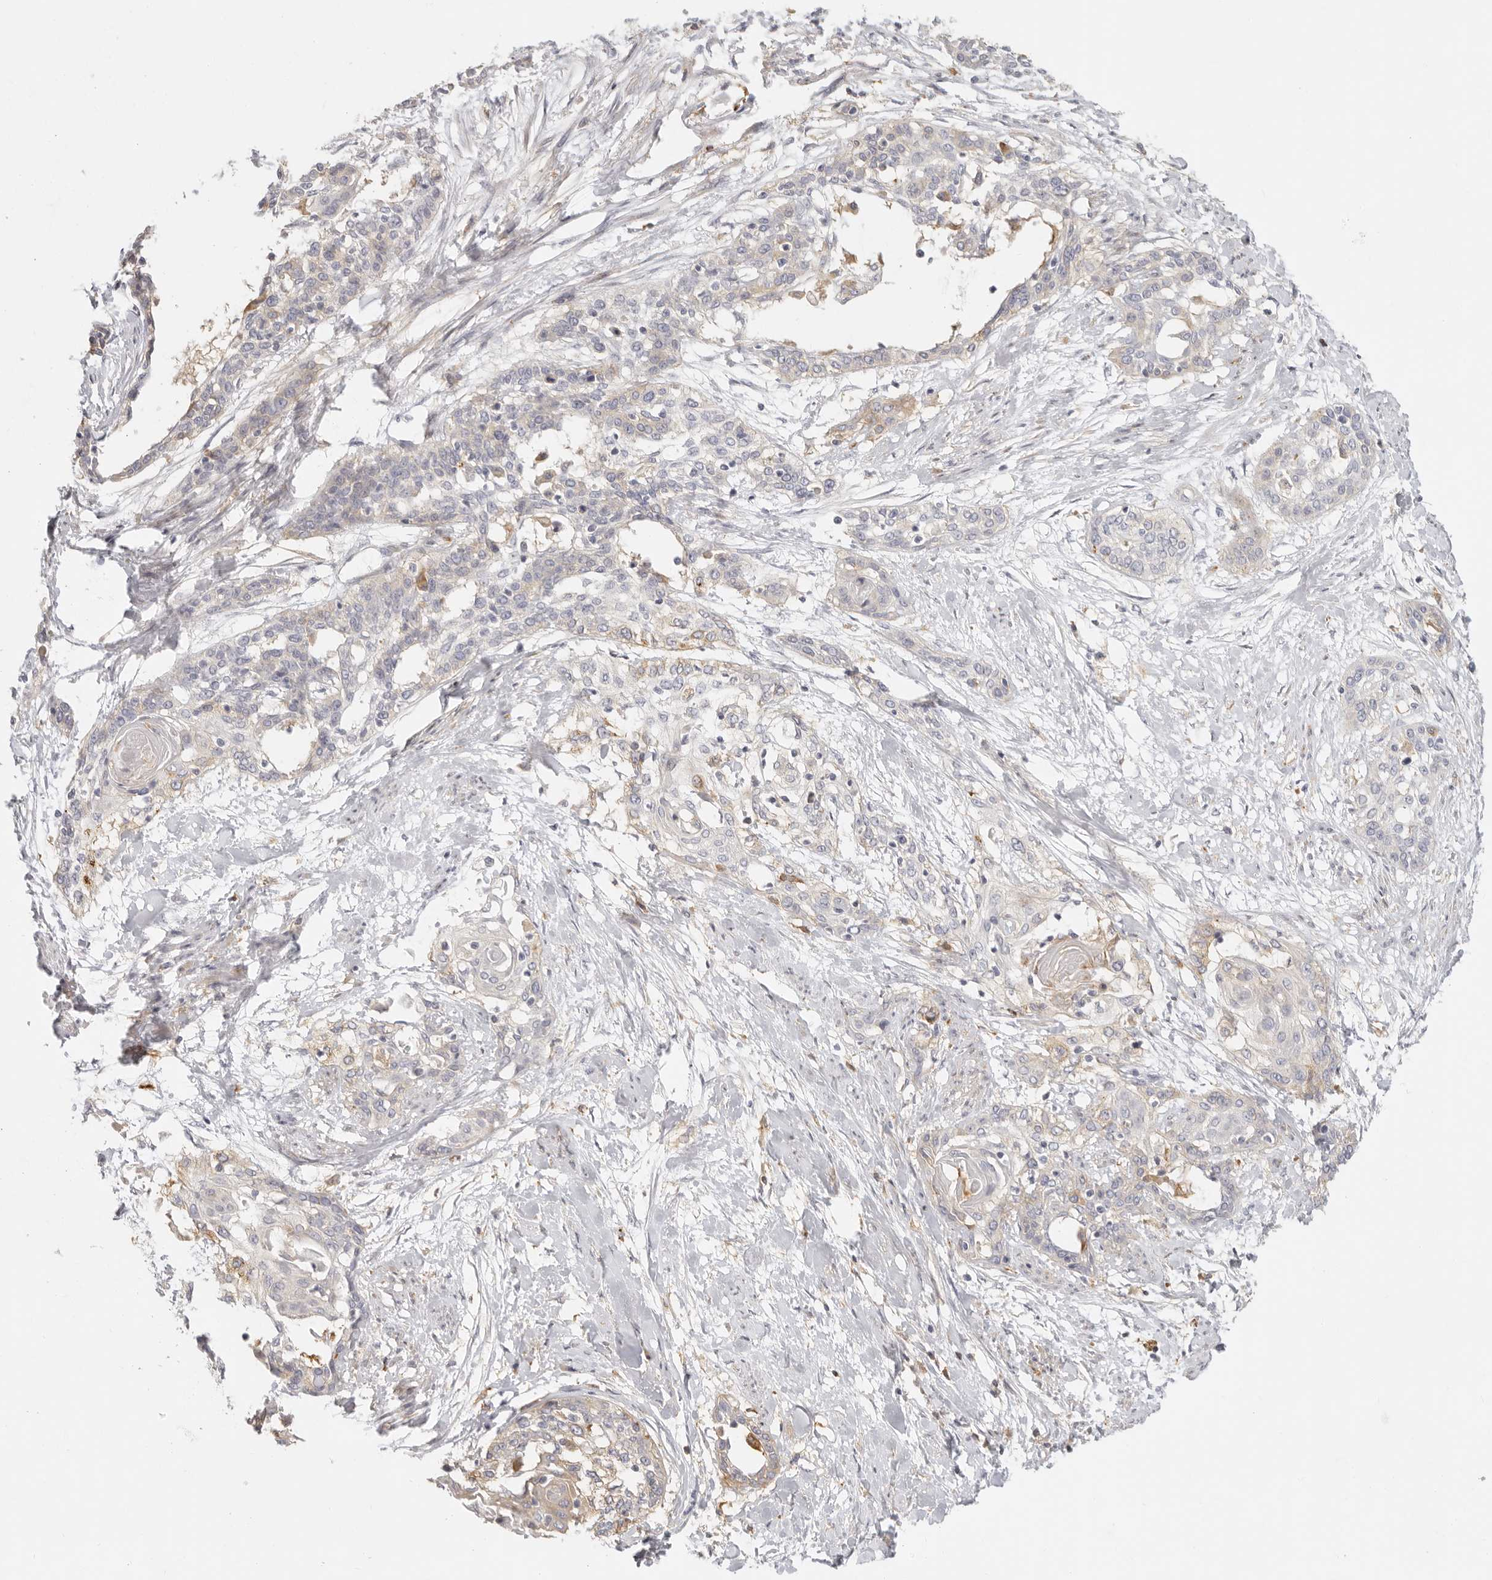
{"staining": {"intensity": "weak", "quantity": "<25%", "location": "cytoplasmic/membranous"}, "tissue": "cervical cancer", "cell_type": "Tumor cells", "image_type": "cancer", "snomed": [{"axis": "morphology", "description": "Squamous cell carcinoma, NOS"}, {"axis": "topography", "description": "Cervix"}], "caption": "Immunohistochemistry (IHC) micrograph of human cervical cancer stained for a protein (brown), which reveals no expression in tumor cells.", "gene": "NIBAN1", "patient": {"sex": "female", "age": 57}}